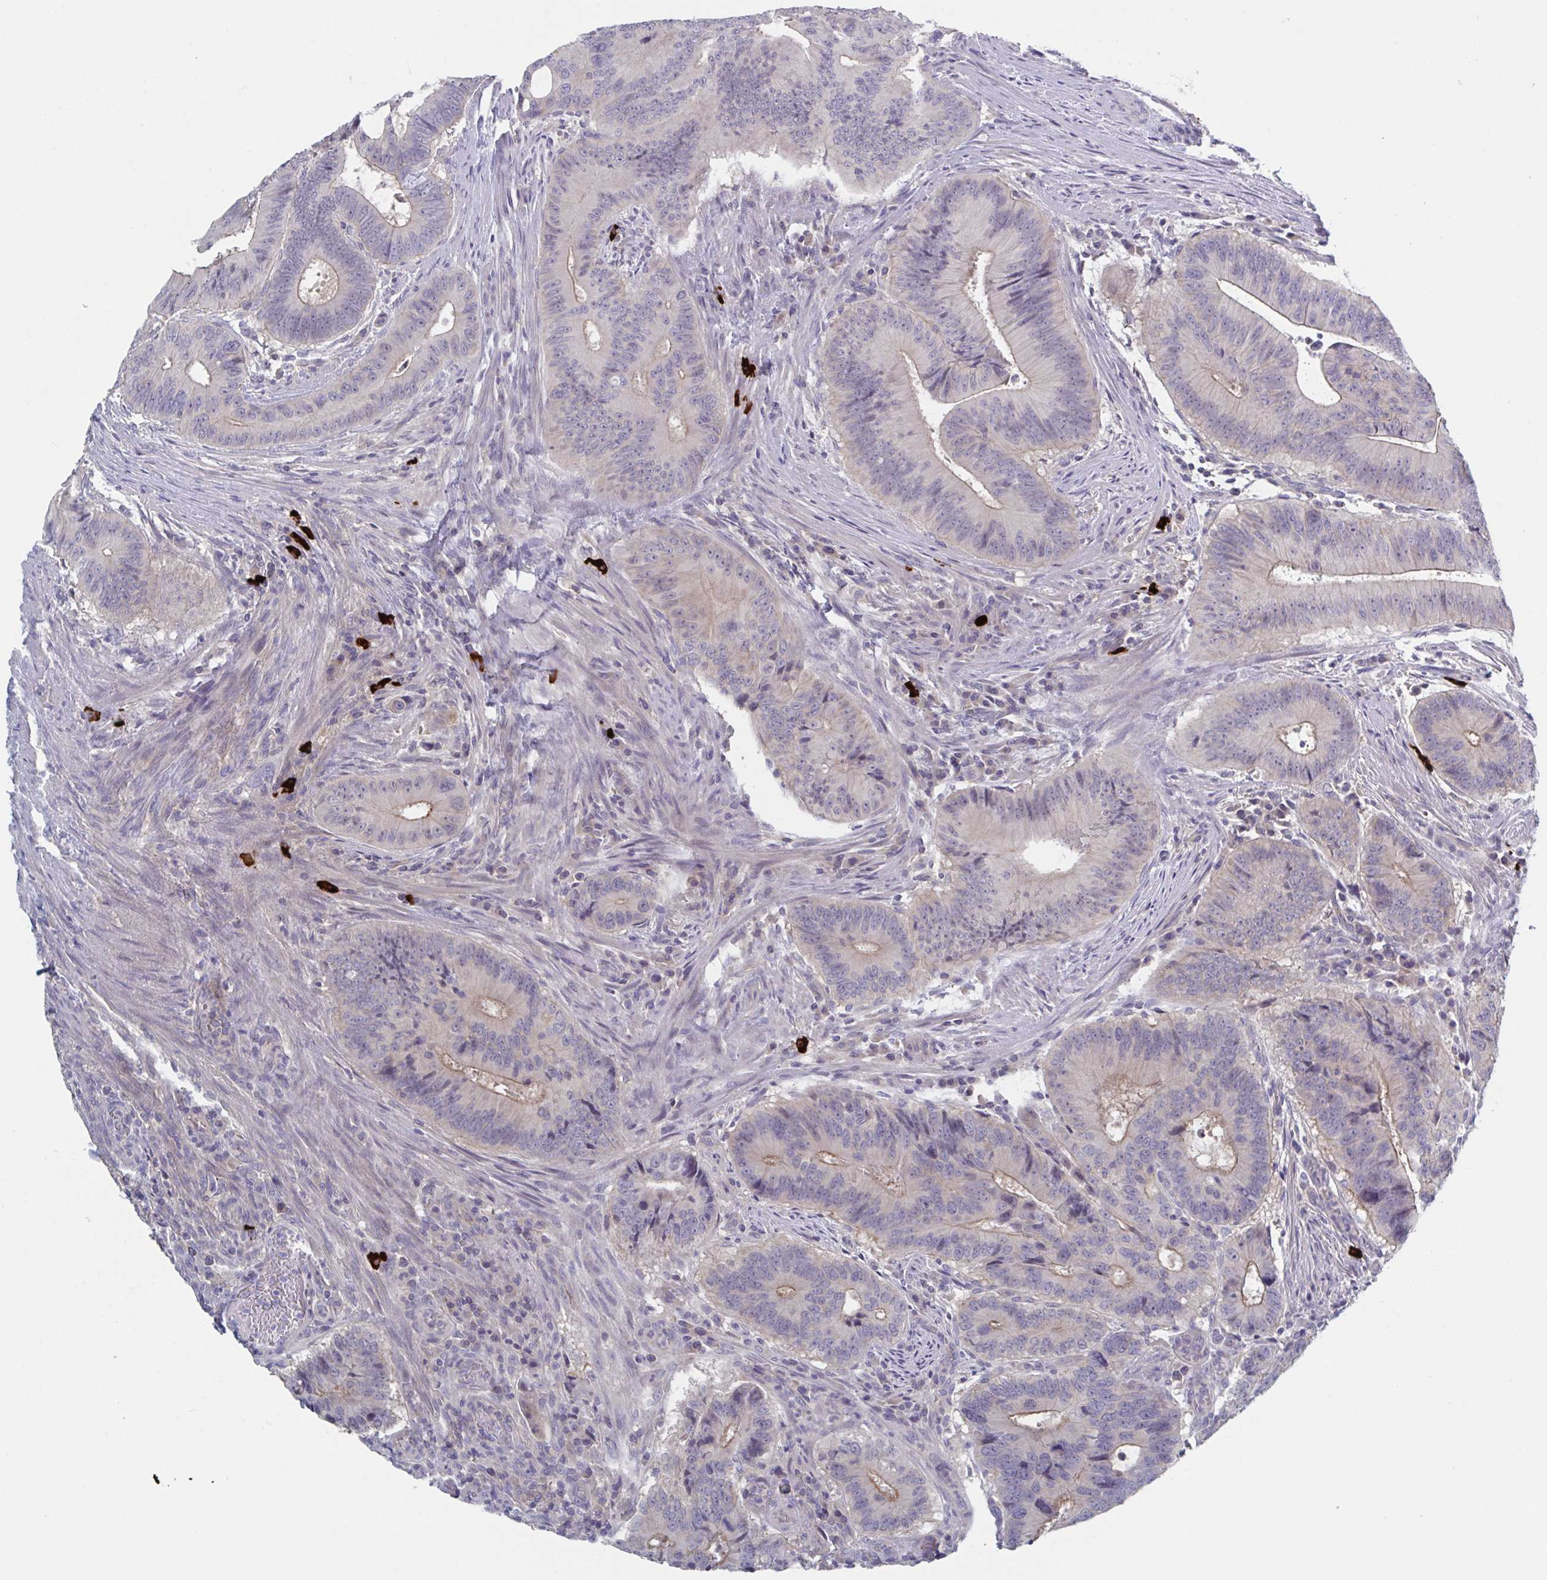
{"staining": {"intensity": "moderate", "quantity": "<25%", "location": "cytoplasmic/membranous"}, "tissue": "colorectal cancer", "cell_type": "Tumor cells", "image_type": "cancer", "snomed": [{"axis": "morphology", "description": "Adenocarcinoma, NOS"}, {"axis": "topography", "description": "Colon"}], "caption": "Immunohistochemistry (IHC) (DAB (3,3'-diaminobenzidine)) staining of adenocarcinoma (colorectal) displays moderate cytoplasmic/membranous protein positivity in about <25% of tumor cells. Using DAB (3,3'-diaminobenzidine) (brown) and hematoxylin (blue) stains, captured at high magnification using brightfield microscopy.", "gene": "STK26", "patient": {"sex": "male", "age": 62}}